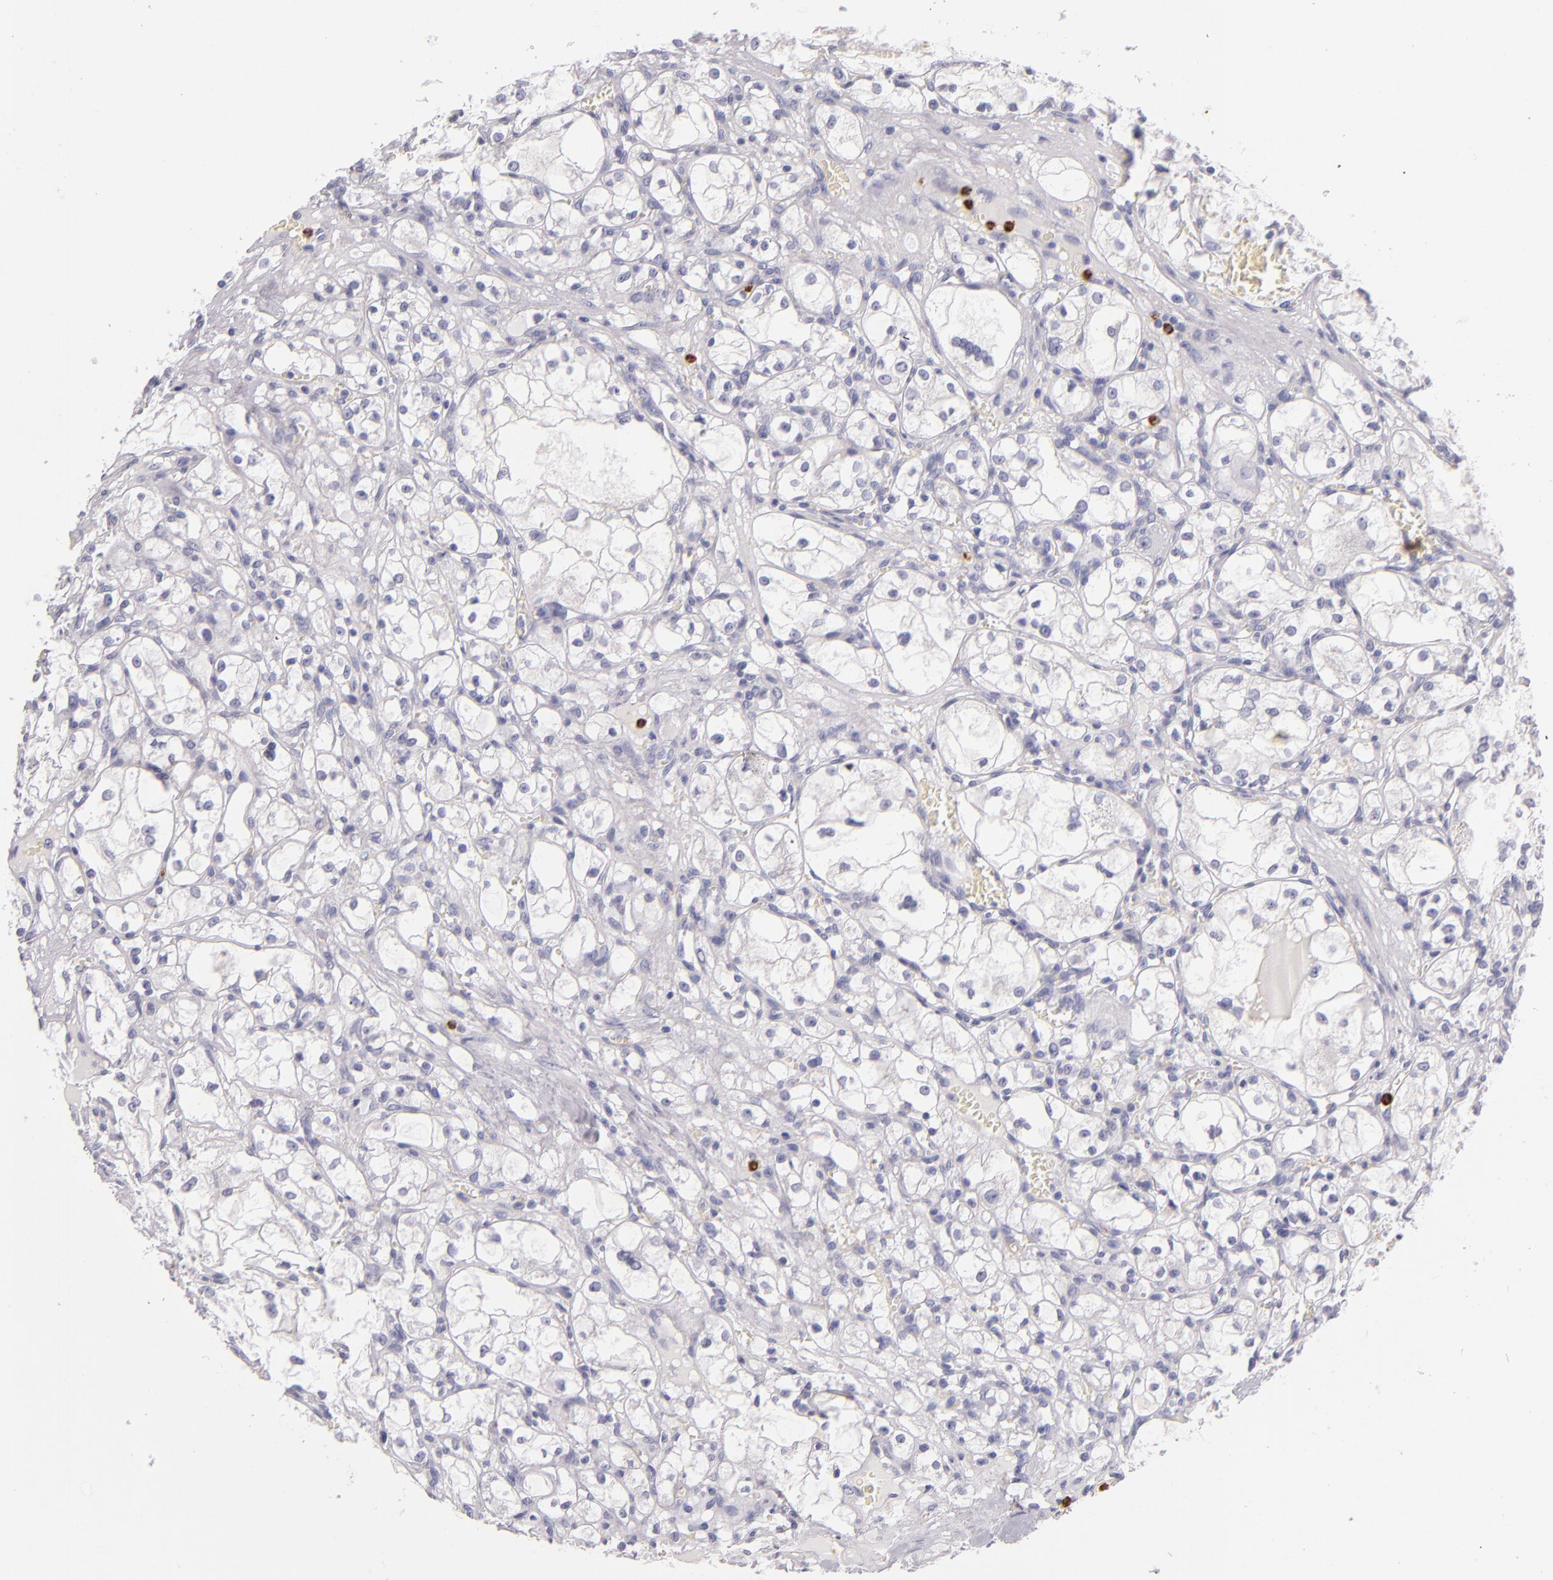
{"staining": {"intensity": "negative", "quantity": "none", "location": "none"}, "tissue": "renal cancer", "cell_type": "Tumor cells", "image_type": "cancer", "snomed": [{"axis": "morphology", "description": "Adenocarcinoma, NOS"}, {"axis": "topography", "description": "Kidney"}], "caption": "This is a image of immunohistochemistry staining of renal cancer, which shows no expression in tumor cells. (Stains: DAB immunohistochemistry (IHC) with hematoxylin counter stain, Microscopy: brightfield microscopy at high magnification).", "gene": "CDH3", "patient": {"sex": "male", "age": 61}}